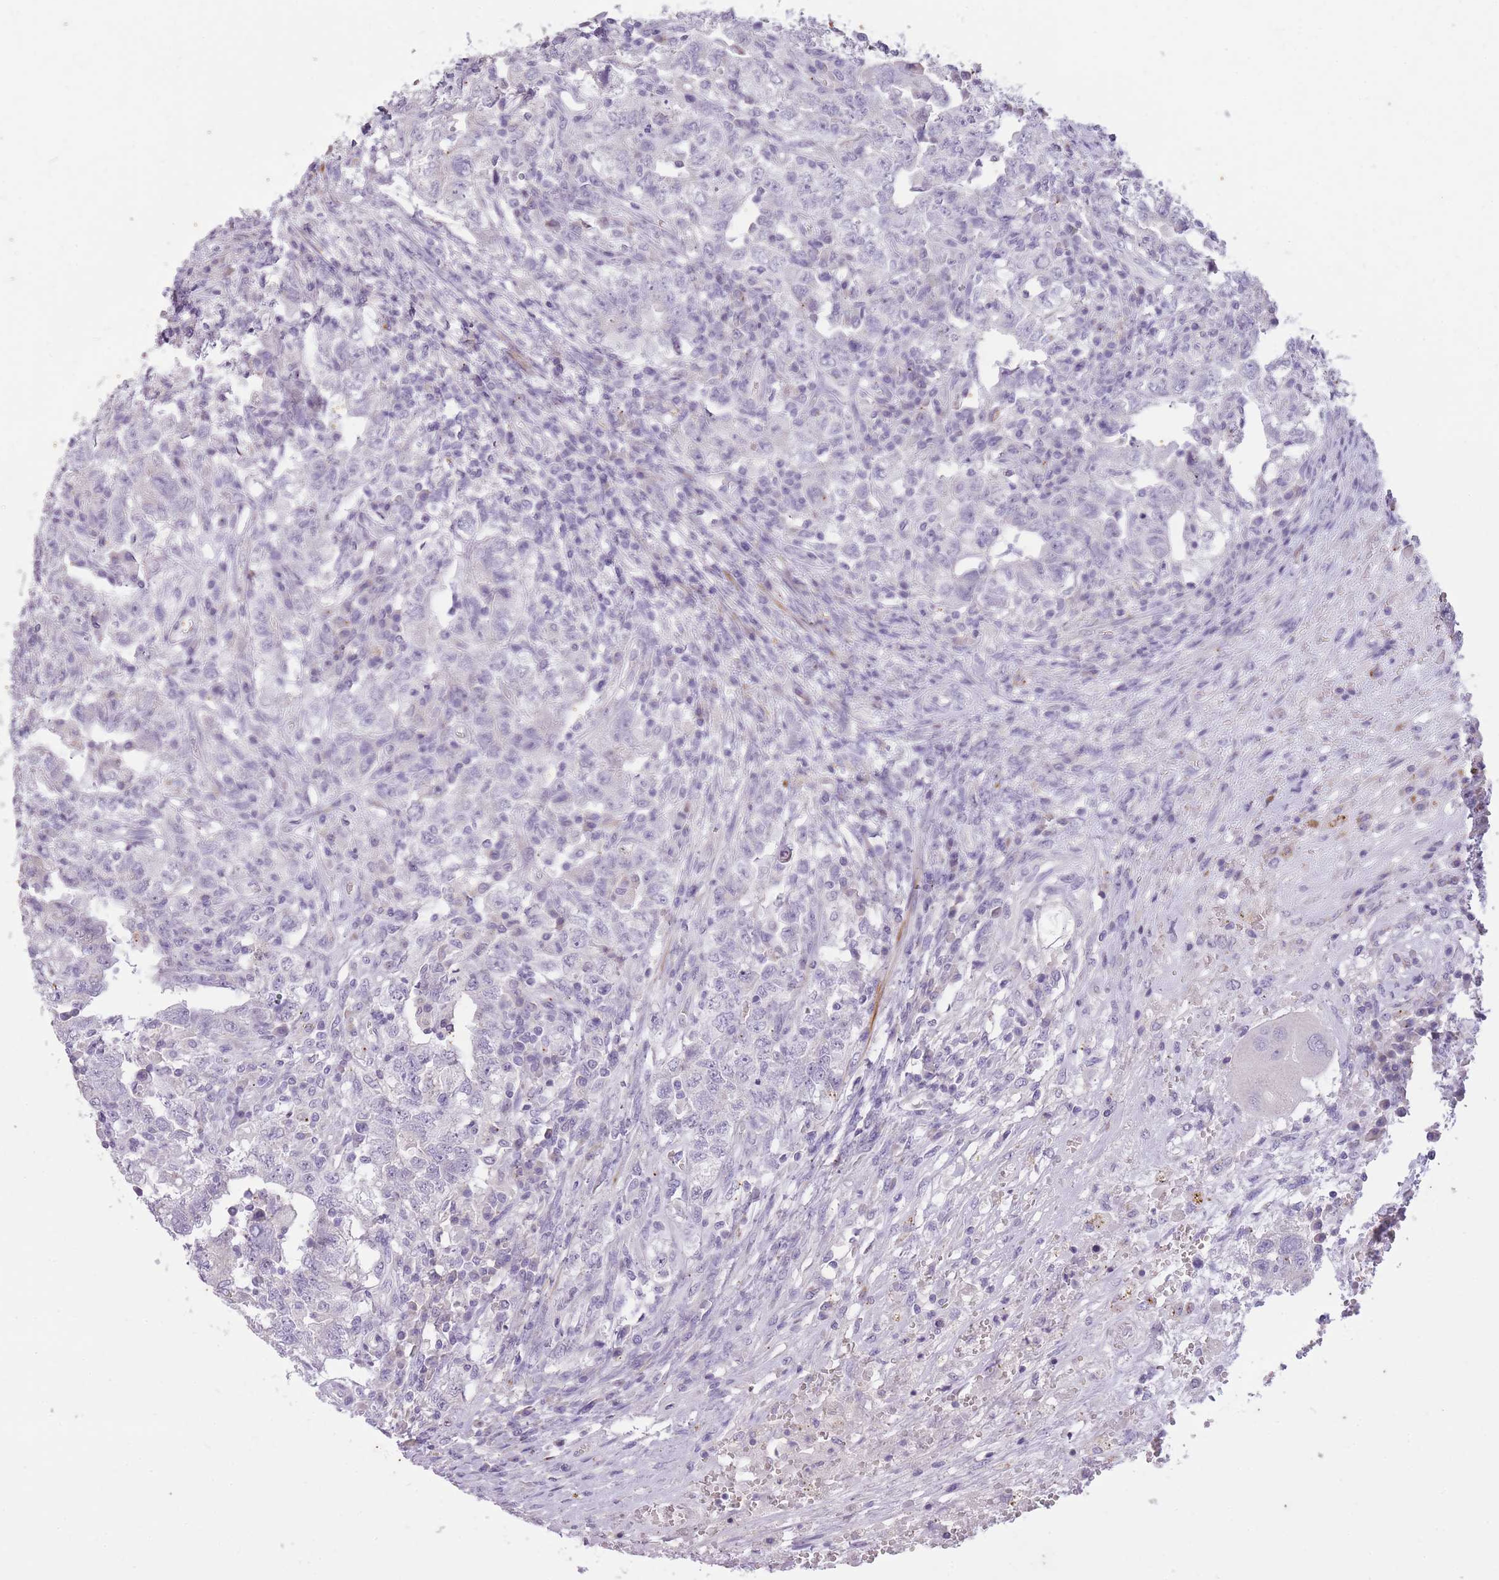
{"staining": {"intensity": "negative", "quantity": "none", "location": "none"}, "tissue": "testis cancer", "cell_type": "Tumor cells", "image_type": "cancer", "snomed": [{"axis": "morphology", "description": "Carcinoma, Embryonal, NOS"}, {"axis": "topography", "description": "Testis"}], "caption": "An immunohistochemistry (IHC) photomicrograph of testis embryonal carcinoma is shown. There is no staining in tumor cells of testis embryonal carcinoma. Brightfield microscopy of immunohistochemistry (IHC) stained with DAB (brown) and hematoxylin (blue), captured at high magnification.", "gene": "CNTNAP3", "patient": {"sex": "male", "age": 26}}